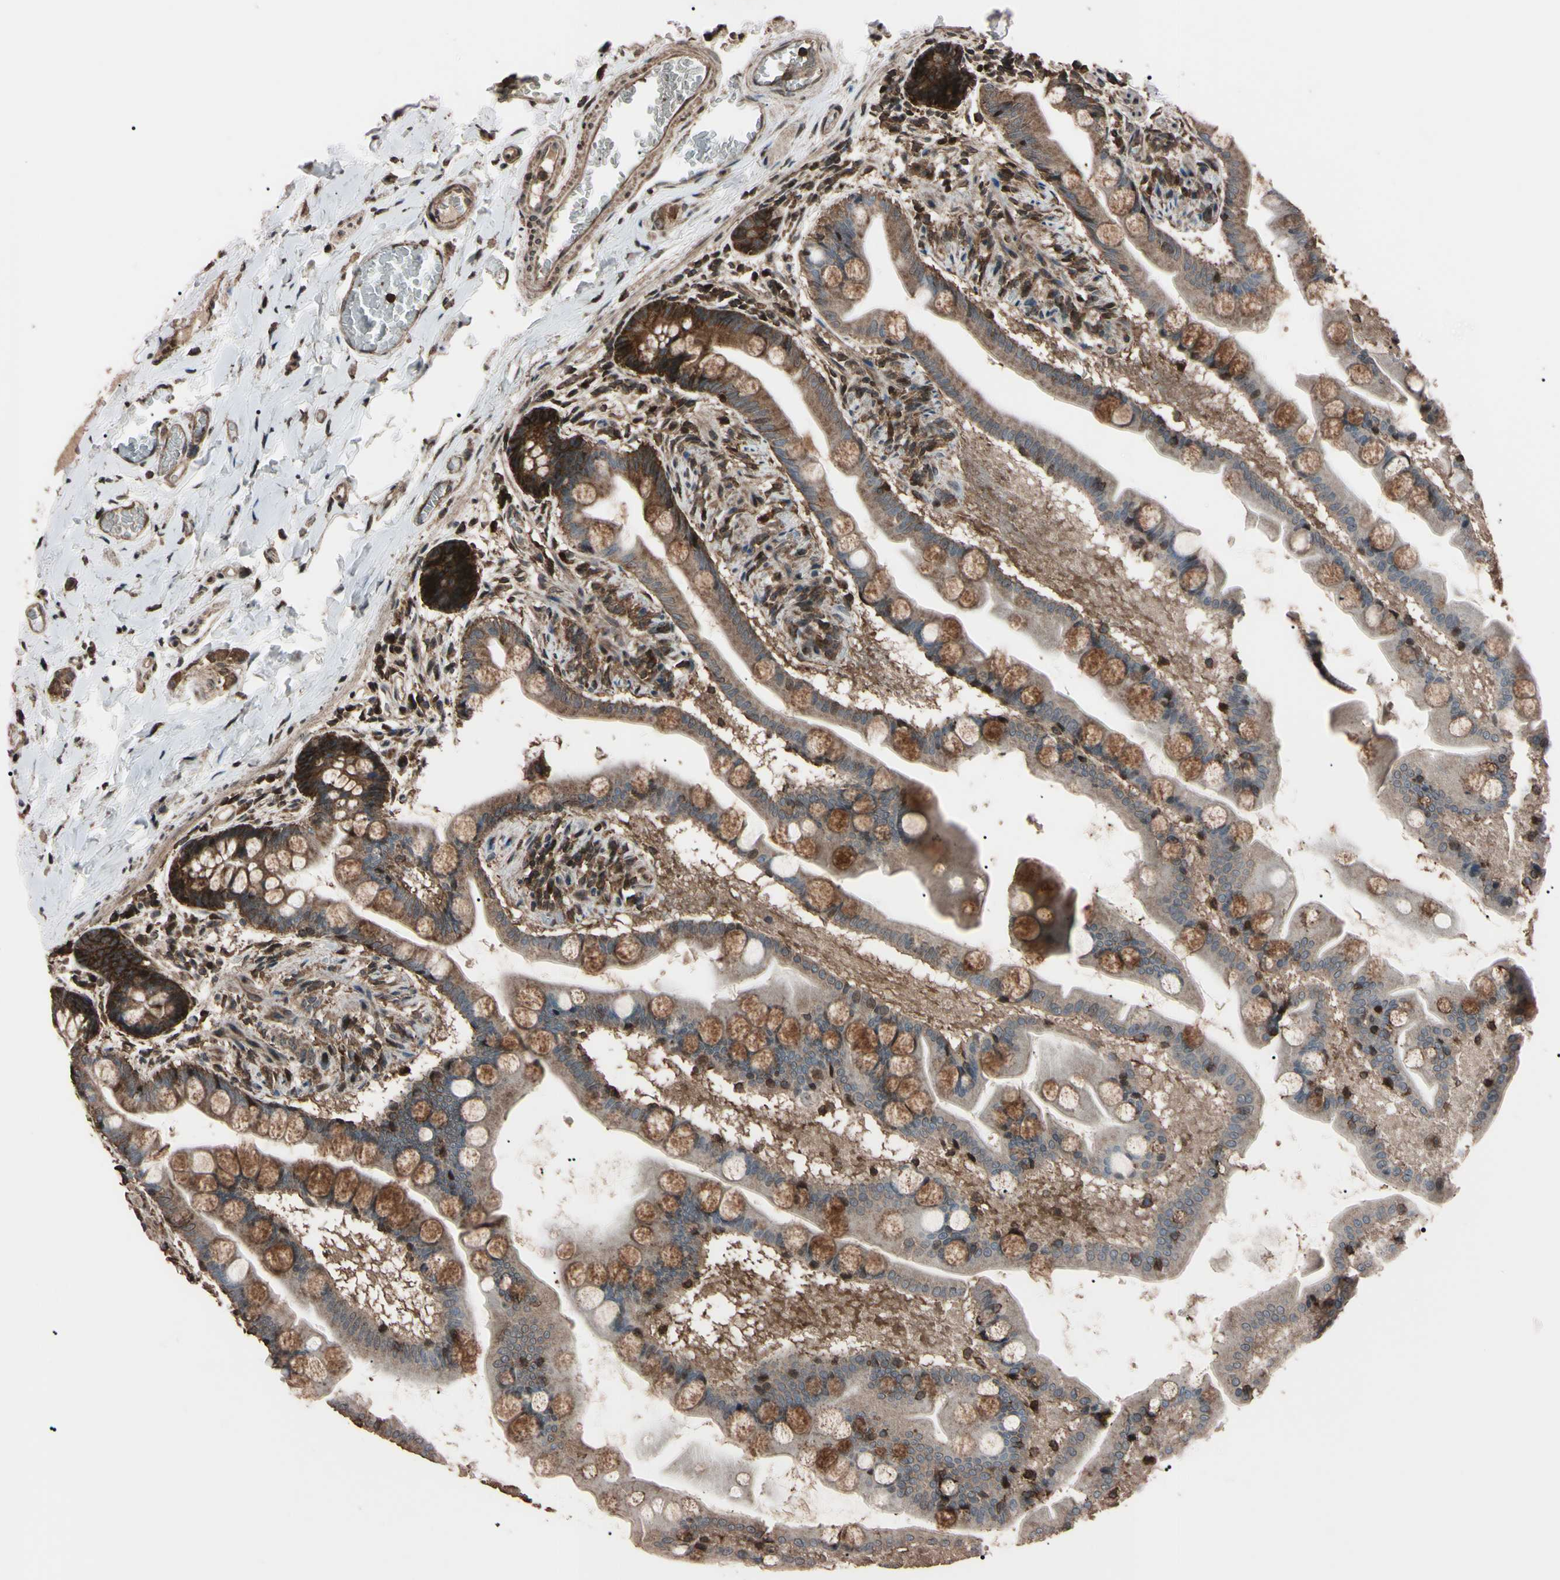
{"staining": {"intensity": "moderate", "quantity": ">75%", "location": "cytoplasmic/membranous,nuclear"}, "tissue": "small intestine", "cell_type": "Glandular cells", "image_type": "normal", "snomed": [{"axis": "morphology", "description": "Normal tissue, NOS"}, {"axis": "topography", "description": "Small intestine"}], "caption": "The image demonstrates a brown stain indicating the presence of a protein in the cytoplasmic/membranous,nuclear of glandular cells in small intestine. The protein is stained brown, and the nuclei are stained in blue (DAB (3,3'-diaminobenzidine) IHC with brightfield microscopy, high magnification).", "gene": "TNFRSF1A", "patient": {"sex": "male", "age": 41}}